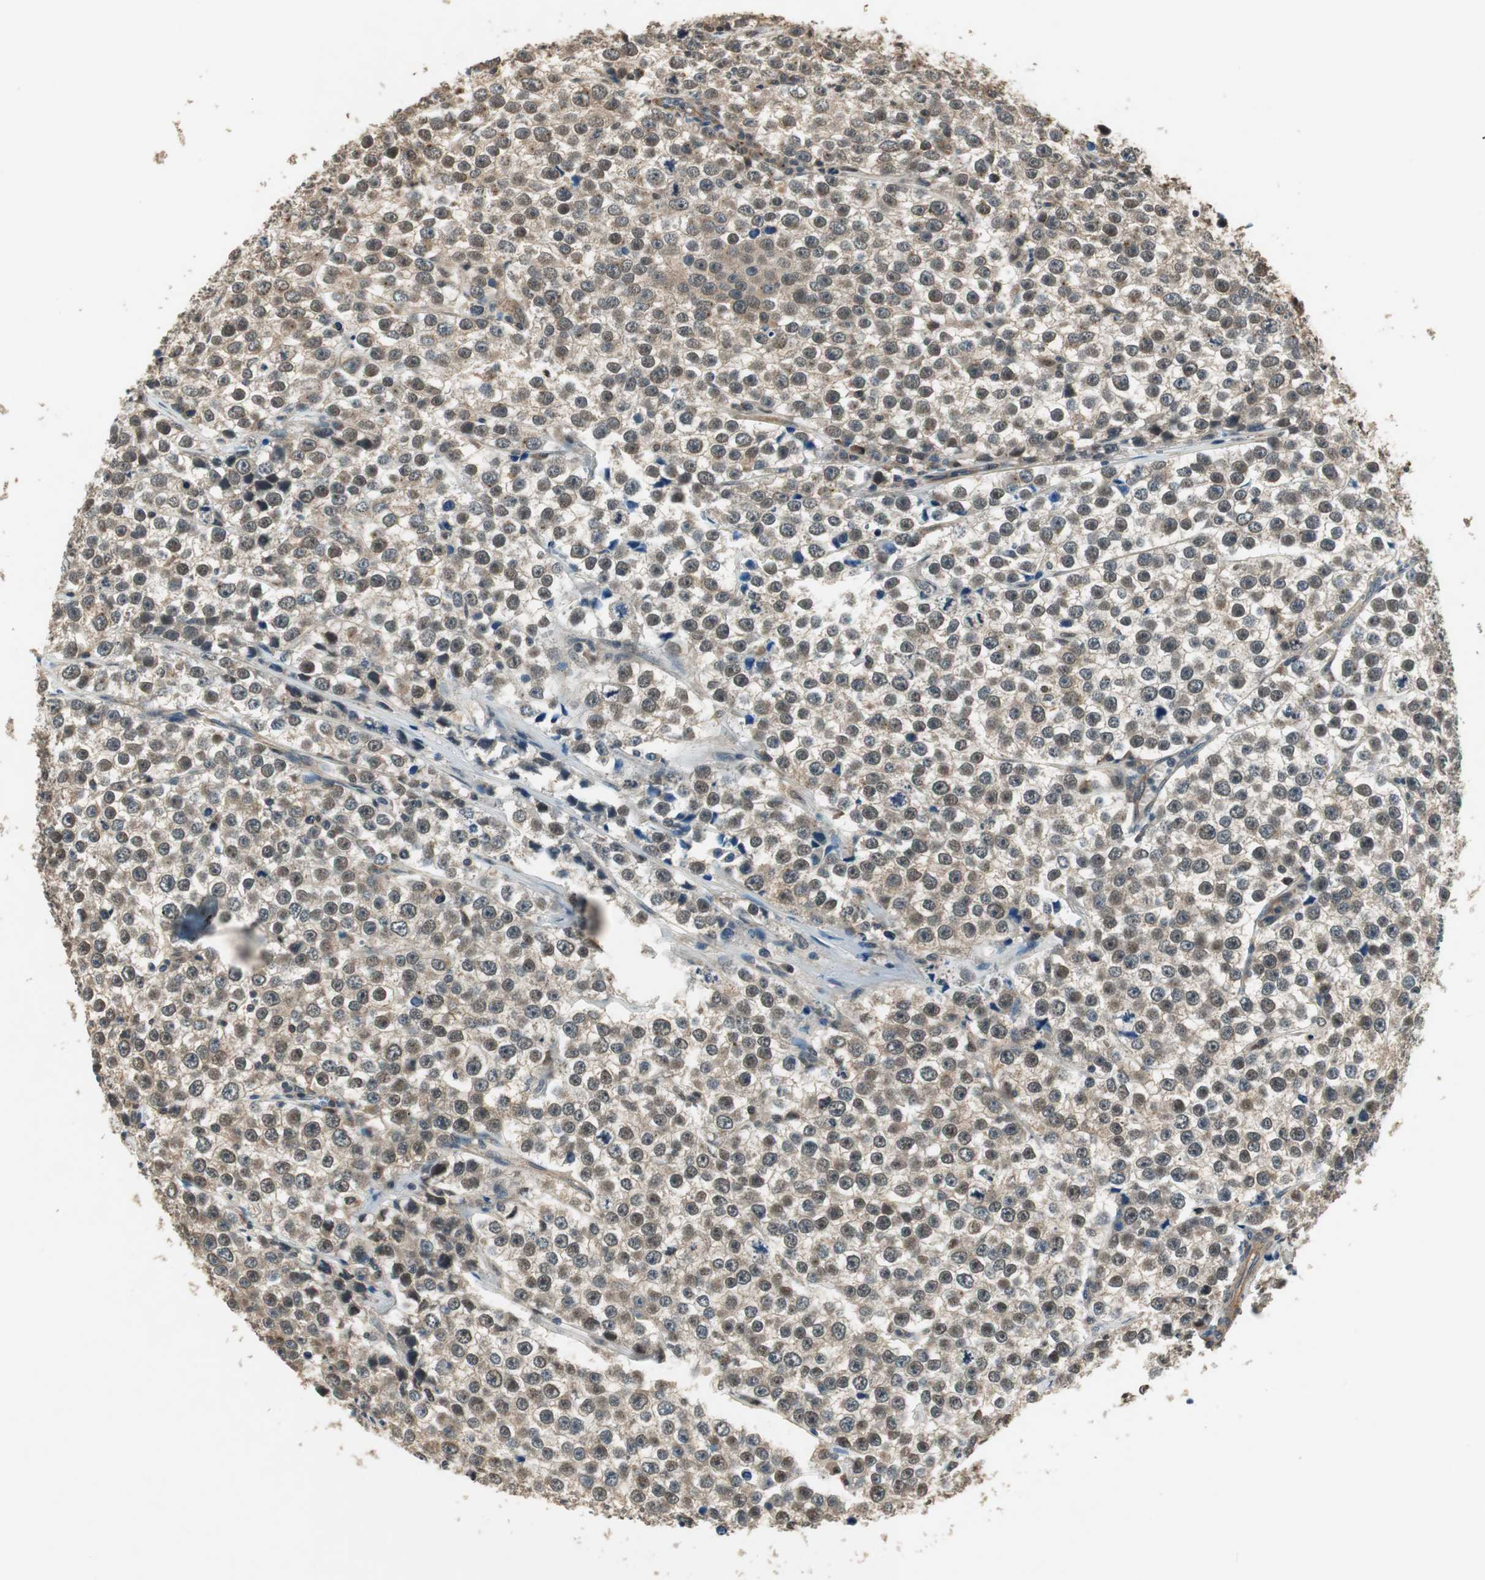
{"staining": {"intensity": "weak", "quantity": ">75%", "location": "cytoplasmic/membranous,nuclear"}, "tissue": "testis cancer", "cell_type": "Tumor cells", "image_type": "cancer", "snomed": [{"axis": "morphology", "description": "Seminoma, NOS"}, {"axis": "morphology", "description": "Carcinoma, Embryonal, NOS"}, {"axis": "topography", "description": "Testis"}], "caption": "A high-resolution image shows immunohistochemistry staining of testis cancer (embryonal carcinoma), which demonstrates weak cytoplasmic/membranous and nuclear positivity in about >75% of tumor cells. The staining is performed using DAB (3,3'-diaminobenzidine) brown chromogen to label protein expression. The nuclei are counter-stained blue using hematoxylin.", "gene": "PSMB4", "patient": {"sex": "male", "age": 52}}